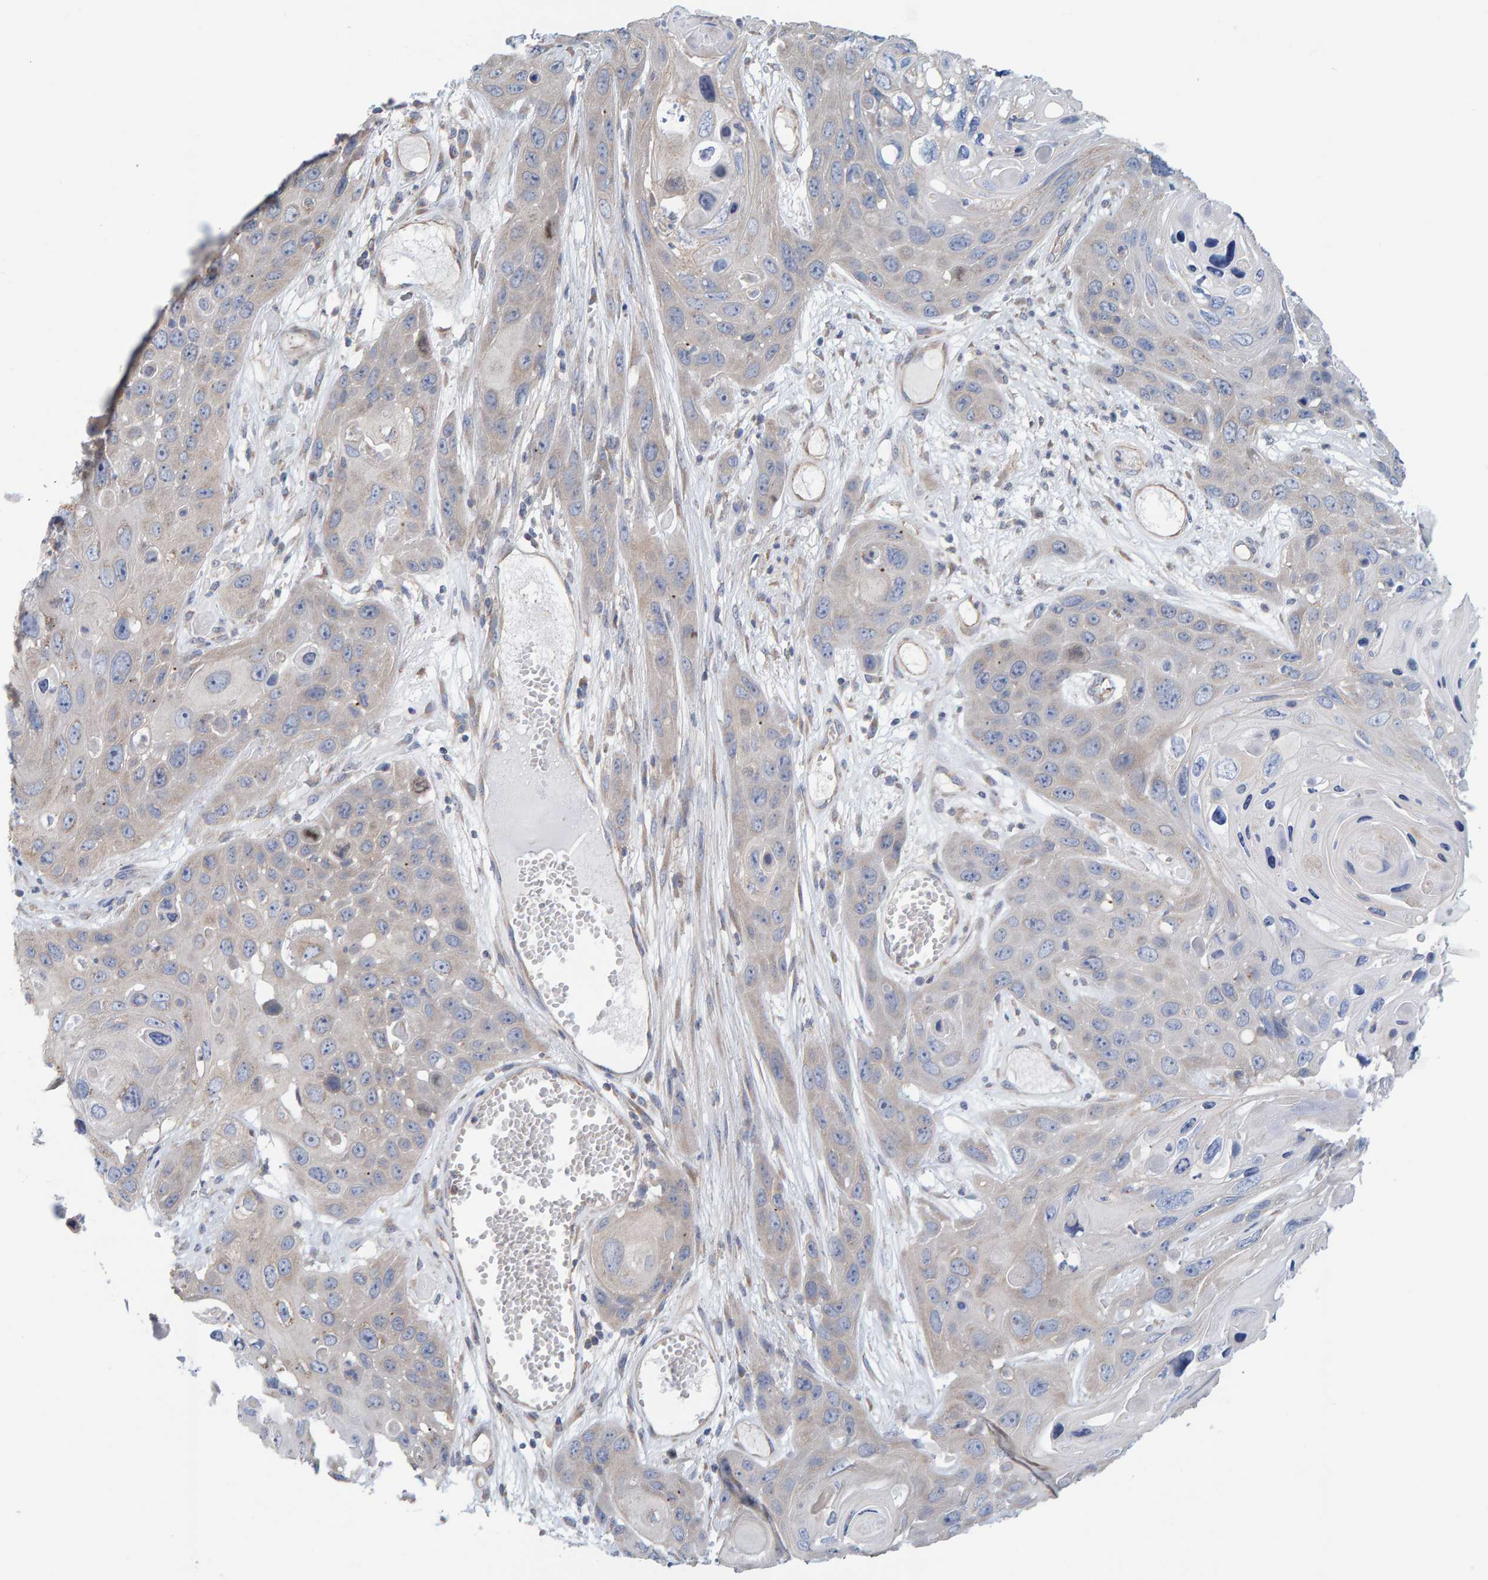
{"staining": {"intensity": "negative", "quantity": "none", "location": "none"}, "tissue": "skin cancer", "cell_type": "Tumor cells", "image_type": "cancer", "snomed": [{"axis": "morphology", "description": "Squamous cell carcinoma, NOS"}, {"axis": "topography", "description": "Skin"}], "caption": "This is a histopathology image of immunohistochemistry staining of skin squamous cell carcinoma, which shows no positivity in tumor cells.", "gene": "RGP1", "patient": {"sex": "male", "age": 55}}